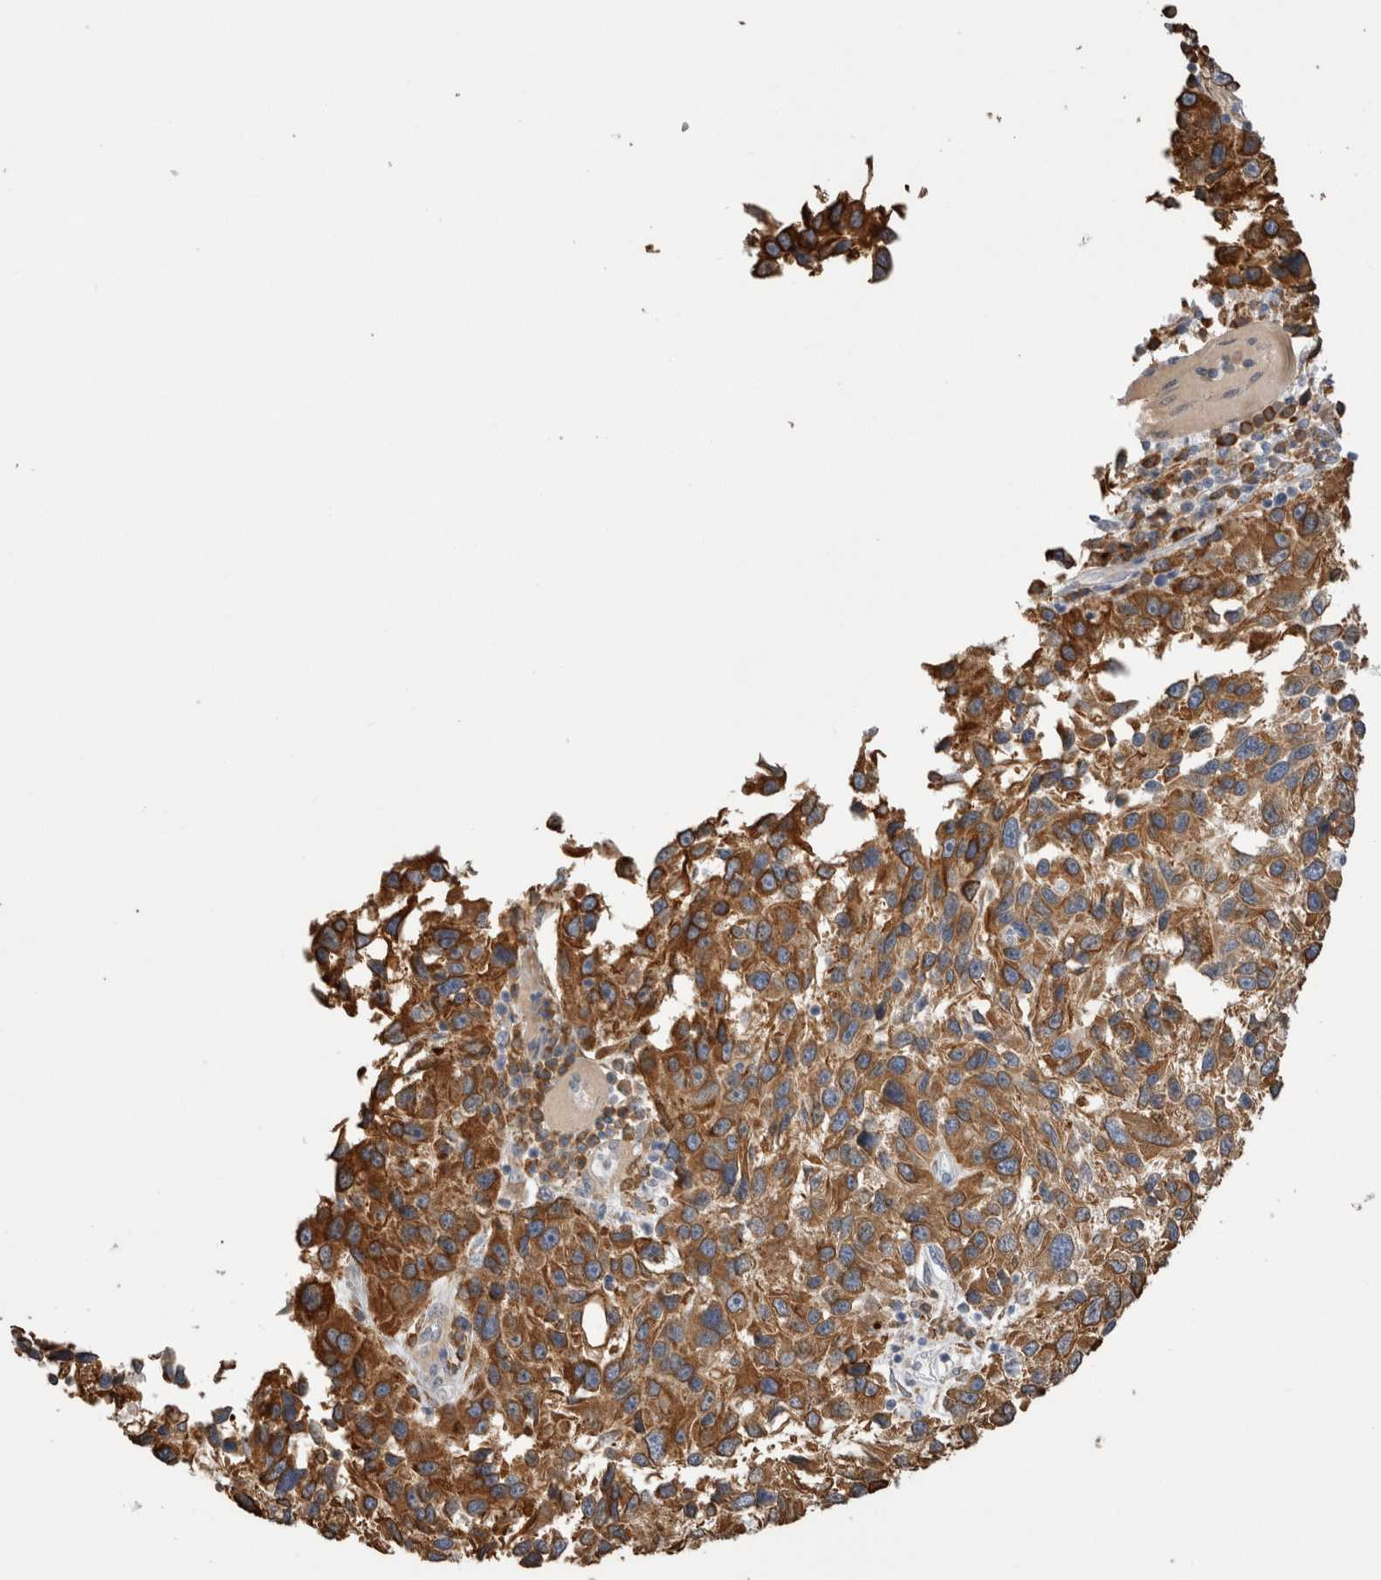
{"staining": {"intensity": "moderate", "quantity": ">75%", "location": "cytoplasmic/membranous"}, "tissue": "melanoma", "cell_type": "Tumor cells", "image_type": "cancer", "snomed": [{"axis": "morphology", "description": "Malignant melanoma, NOS"}, {"axis": "topography", "description": "Skin"}], "caption": "Malignant melanoma was stained to show a protein in brown. There is medium levels of moderate cytoplasmic/membranous positivity in about >75% of tumor cells.", "gene": "LRPAP1", "patient": {"sex": "male", "age": 53}}